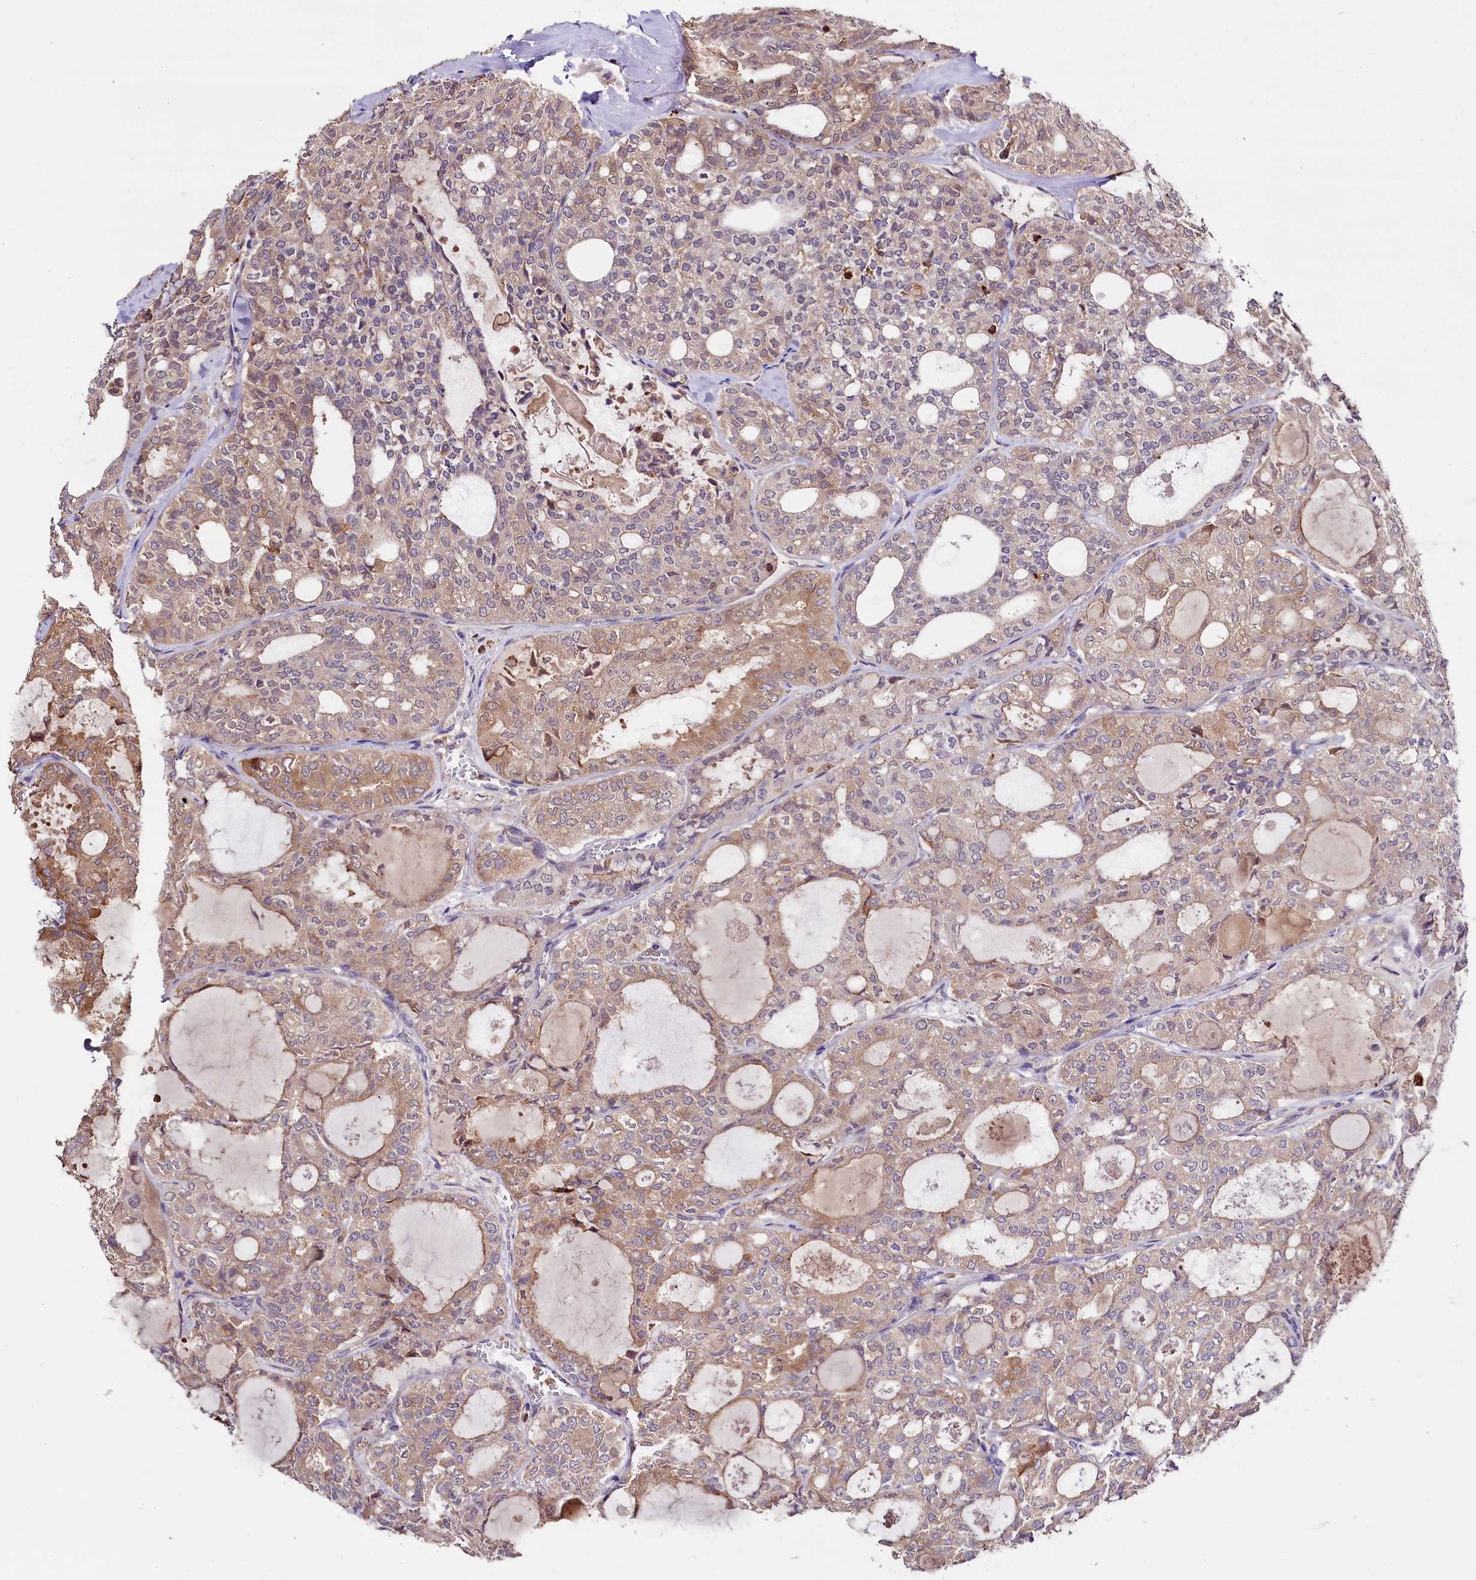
{"staining": {"intensity": "weak", "quantity": "25%-75%", "location": "cytoplasmic/membranous"}, "tissue": "thyroid cancer", "cell_type": "Tumor cells", "image_type": "cancer", "snomed": [{"axis": "morphology", "description": "Follicular adenoma carcinoma, NOS"}, {"axis": "topography", "description": "Thyroid gland"}], "caption": "Thyroid cancer tissue displays weak cytoplasmic/membranous positivity in approximately 25%-75% of tumor cells, visualized by immunohistochemistry.", "gene": "SKIDA1", "patient": {"sex": "male", "age": 75}}